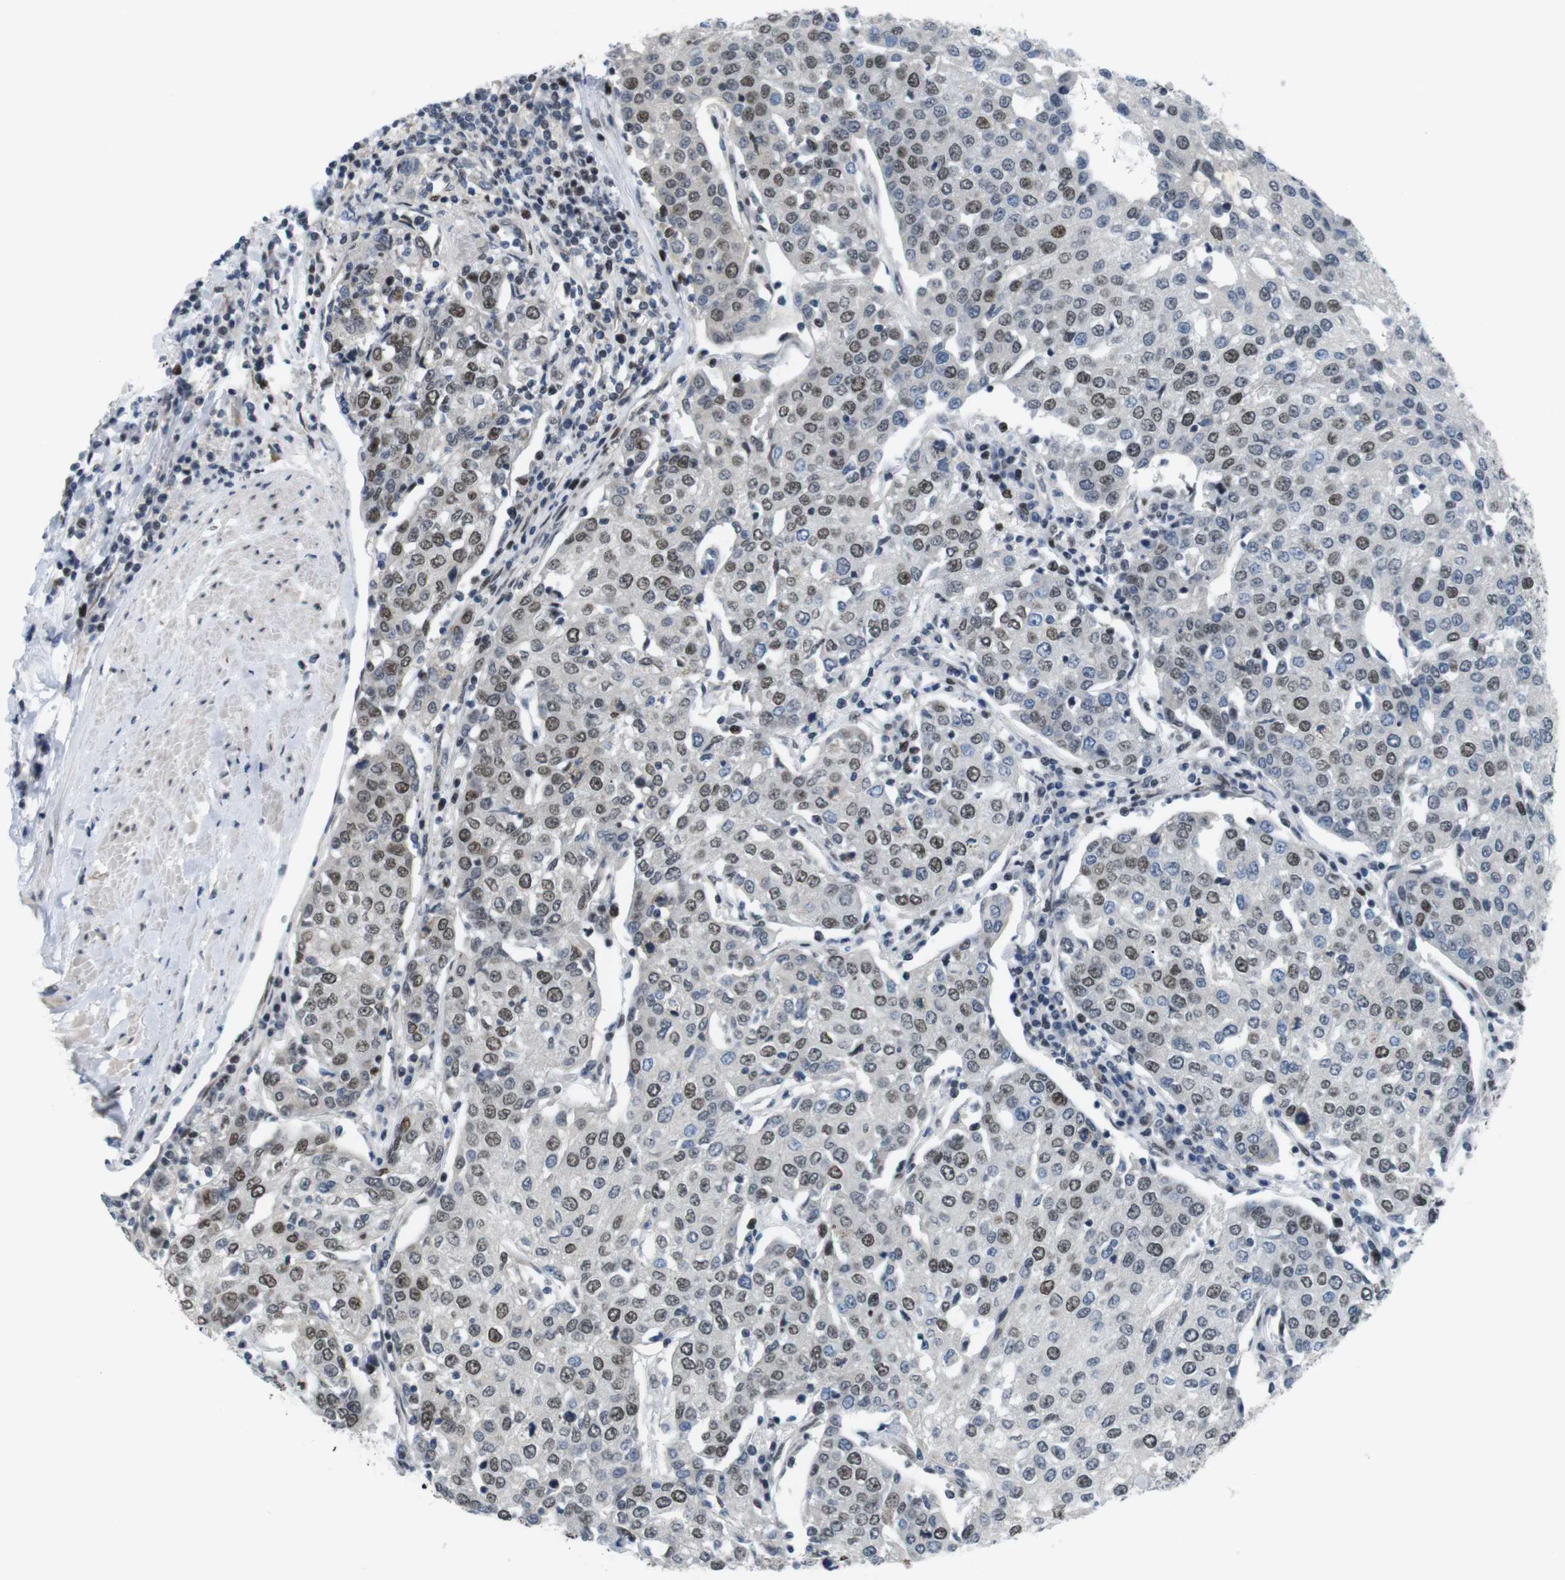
{"staining": {"intensity": "weak", "quantity": ">75%", "location": "nuclear"}, "tissue": "urothelial cancer", "cell_type": "Tumor cells", "image_type": "cancer", "snomed": [{"axis": "morphology", "description": "Urothelial carcinoma, High grade"}, {"axis": "topography", "description": "Urinary bladder"}], "caption": "DAB (3,3'-diaminobenzidine) immunohistochemical staining of human urothelial carcinoma (high-grade) displays weak nuclear protein positivity in approximately >75% of tumor cells. (Stains: DAB in brown, nuclei in blue, Microscopy: brightfield microscopy at high magnification).", "gene": "SMCO2", "patient": {"sex": "female", "age": 85}}